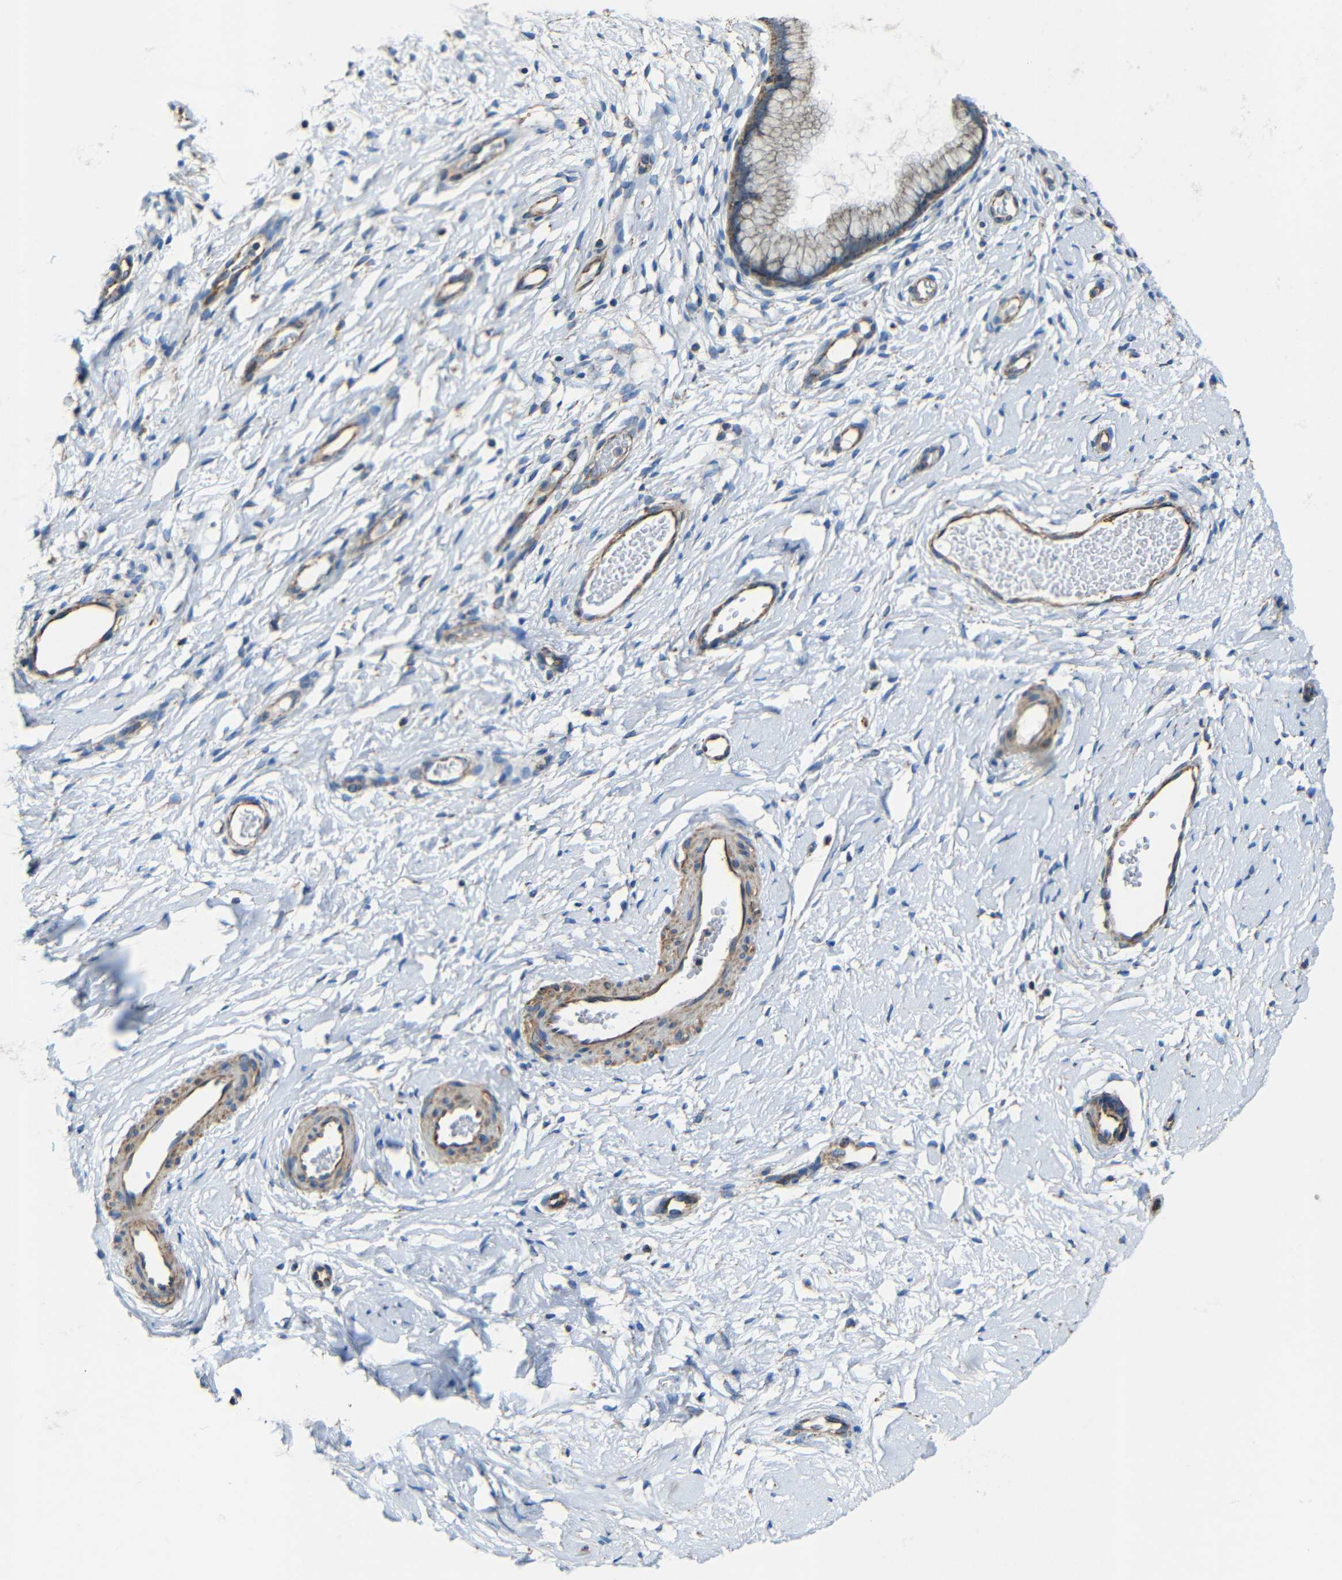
{"staining": {"intensity": "weak", "quantity": ">75%", "location": "cytoplasmic/membranous"}, "tissue": "cervix", "cell_type": "Glandular cells", "image_type": "normal", "snomed": [{"axis": "morphology", "description": "Normal tissue, NOS"}, {"axis": "topography", "description": "Cervix"}], "caption": "Brown immunohistochemical staining in unremarkable cervix shows weak cytoplasmic/membranous positivity in about >75% of glandular cells. (brown staining indicates protein expression, while blue staining denotes nuclei).", "gene": "INTS6L", "patient": {"sex": "female", "age": 65}}